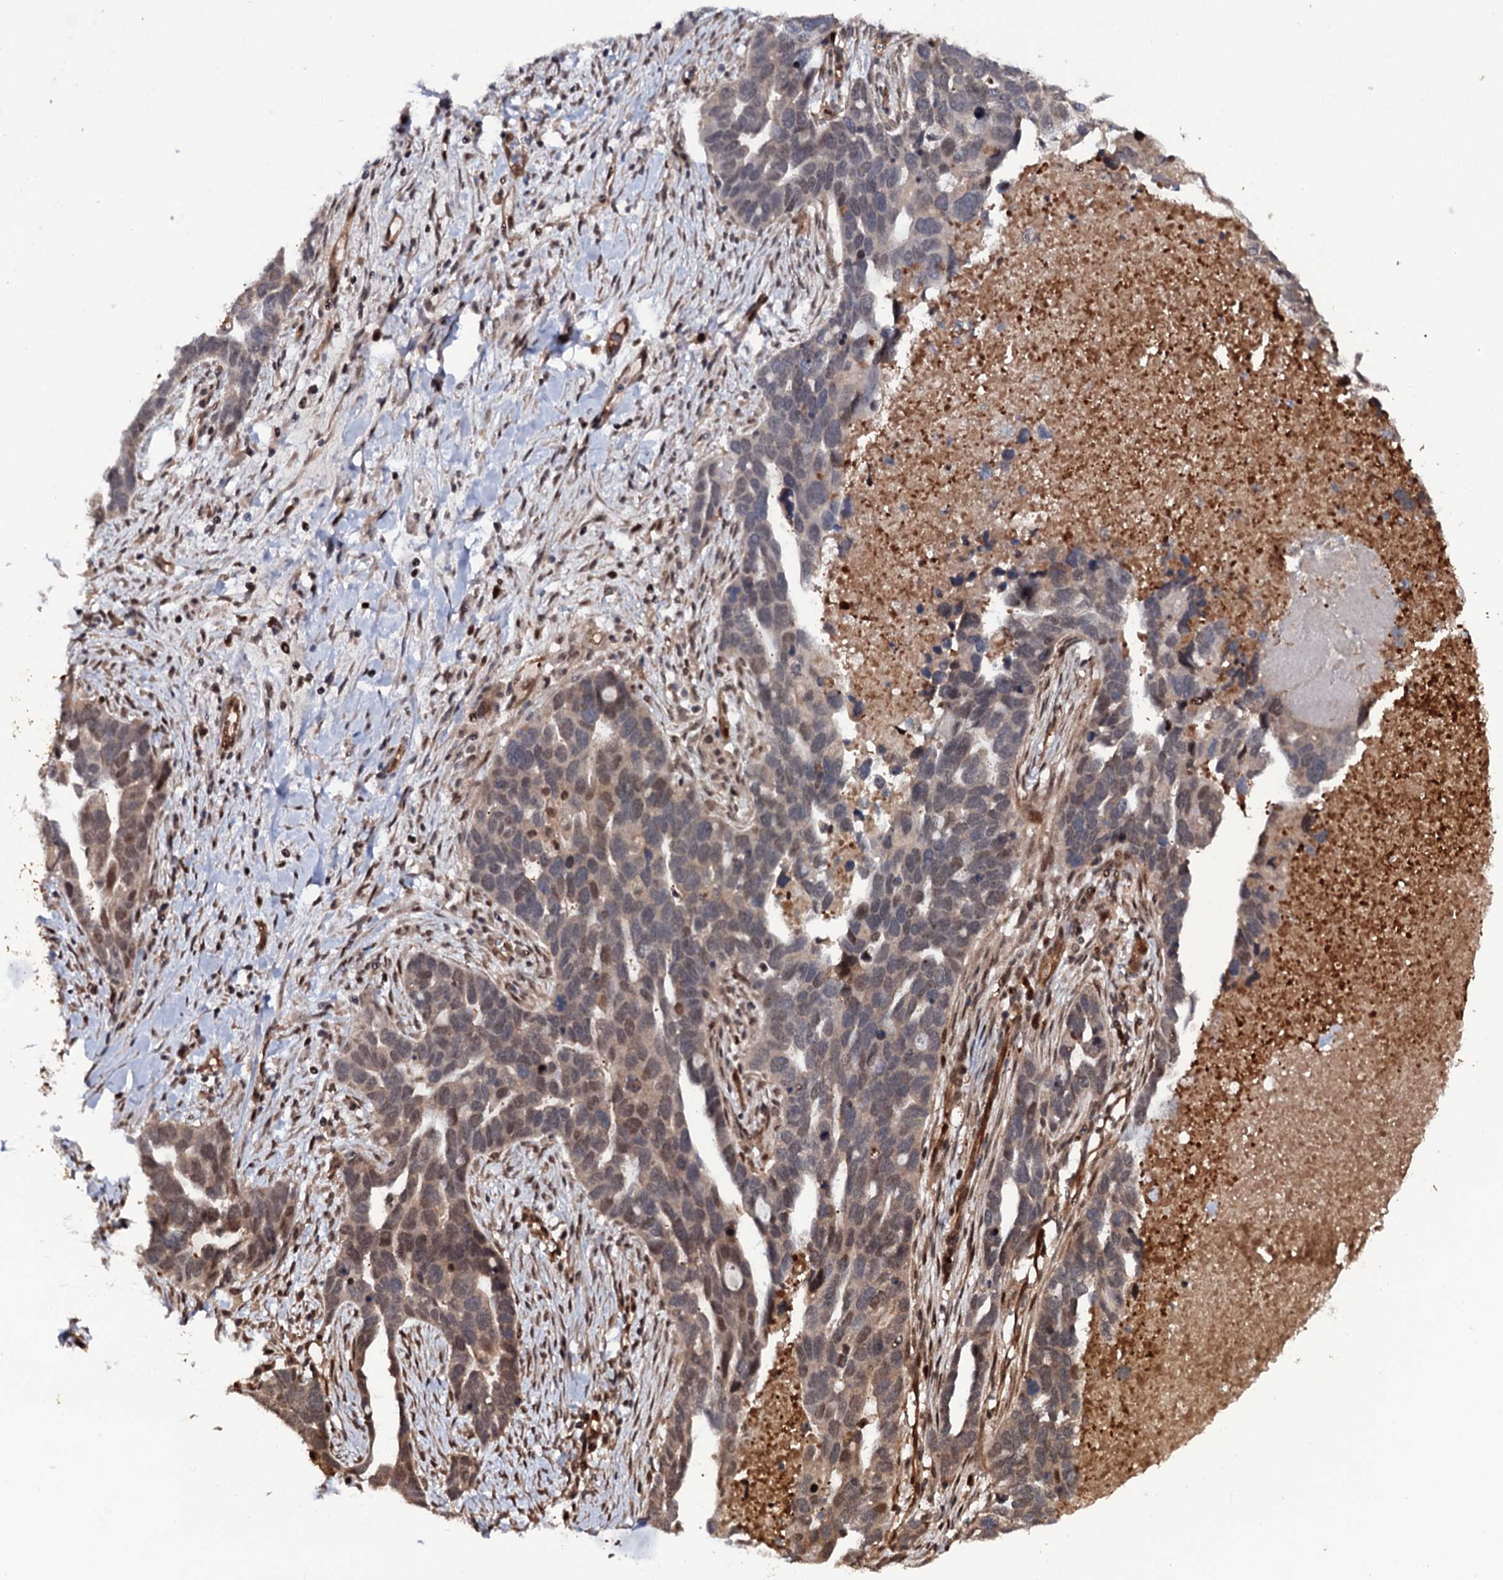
{"staining": {"intensity": "moderate", "quantity": "25%-75%", "location": "cytoplasmic/membranous,nuclear"}, "tissue": "ovarian cancer", "cell_type": "Tumor cells", "image_type": "cancer", "snomed": [{"axis": "morphology", "description": "Cystadenocarcinoma, serous, NOS"}, {"axis": "topography", "description": "Ovary"}], "caption": "DAB immunohistochemical staining of human ovarian cancer exhibits moderate cytoplasmic/membranous and nuclear protein expression in about 25%-75% of tumor cells.", "gene": "CDC23", "patient": {"sex": "female", "age": 54}}